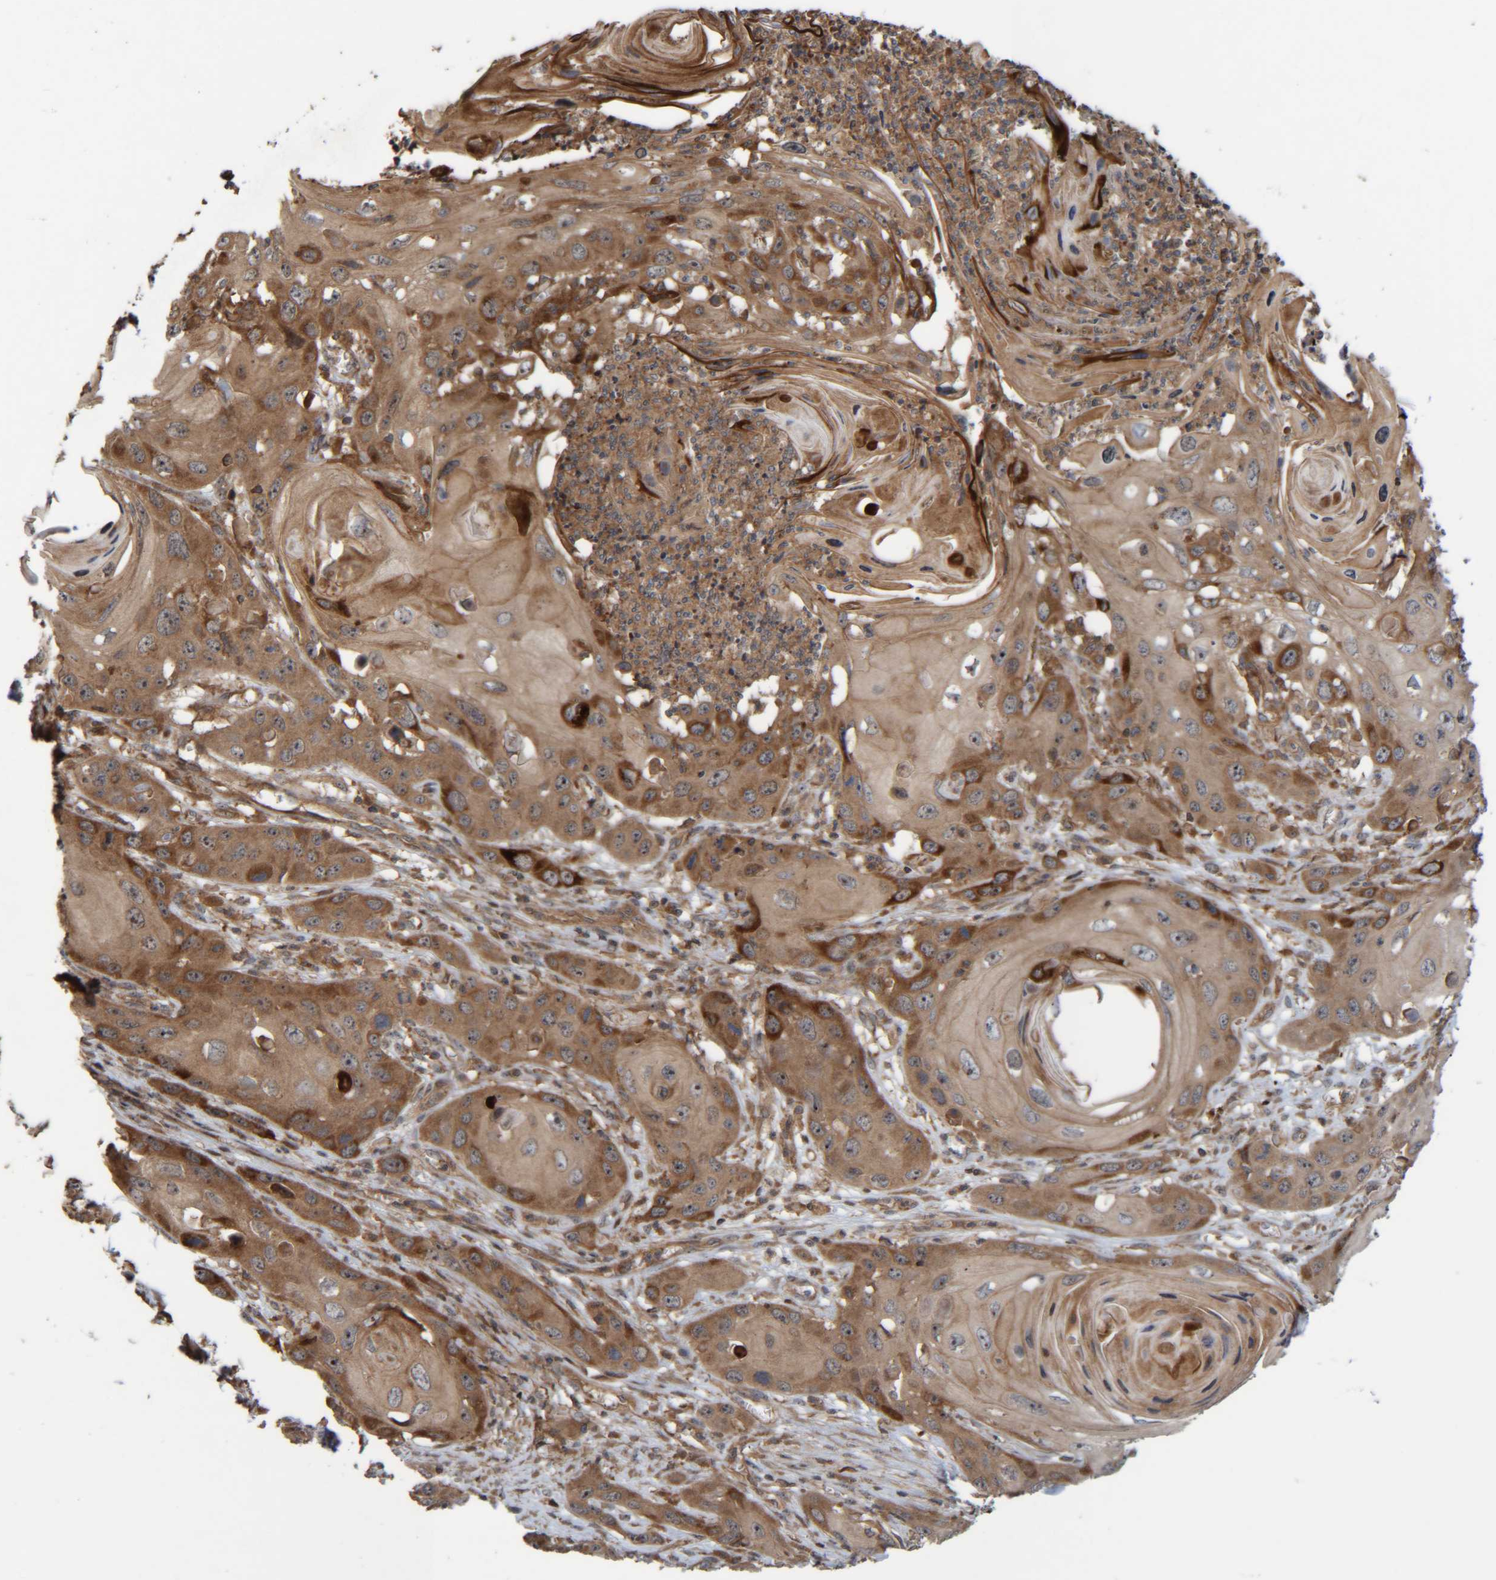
{"staining": {"intensity": "moderate", "quantity": ">75%", "location": "cytoplasmic/membranous,nuclear"}, "tissue": "skin cancer", "cell_type": "Tumor cells", "image_type": "cancer", "snomed": [{"axis": "morphology", "description": "Squamous cell carcinoma, NOS"}, {"axis": "topography", "description": "Skin"}], "caption": "Skin squamous cell carcinoma tissue demonstrates moderate cytoplasmic/membranous and nuclear staining in about >75% of tumor cells", "gene": "CCDC57", "patient": {"sex": "male", "age": 55}}